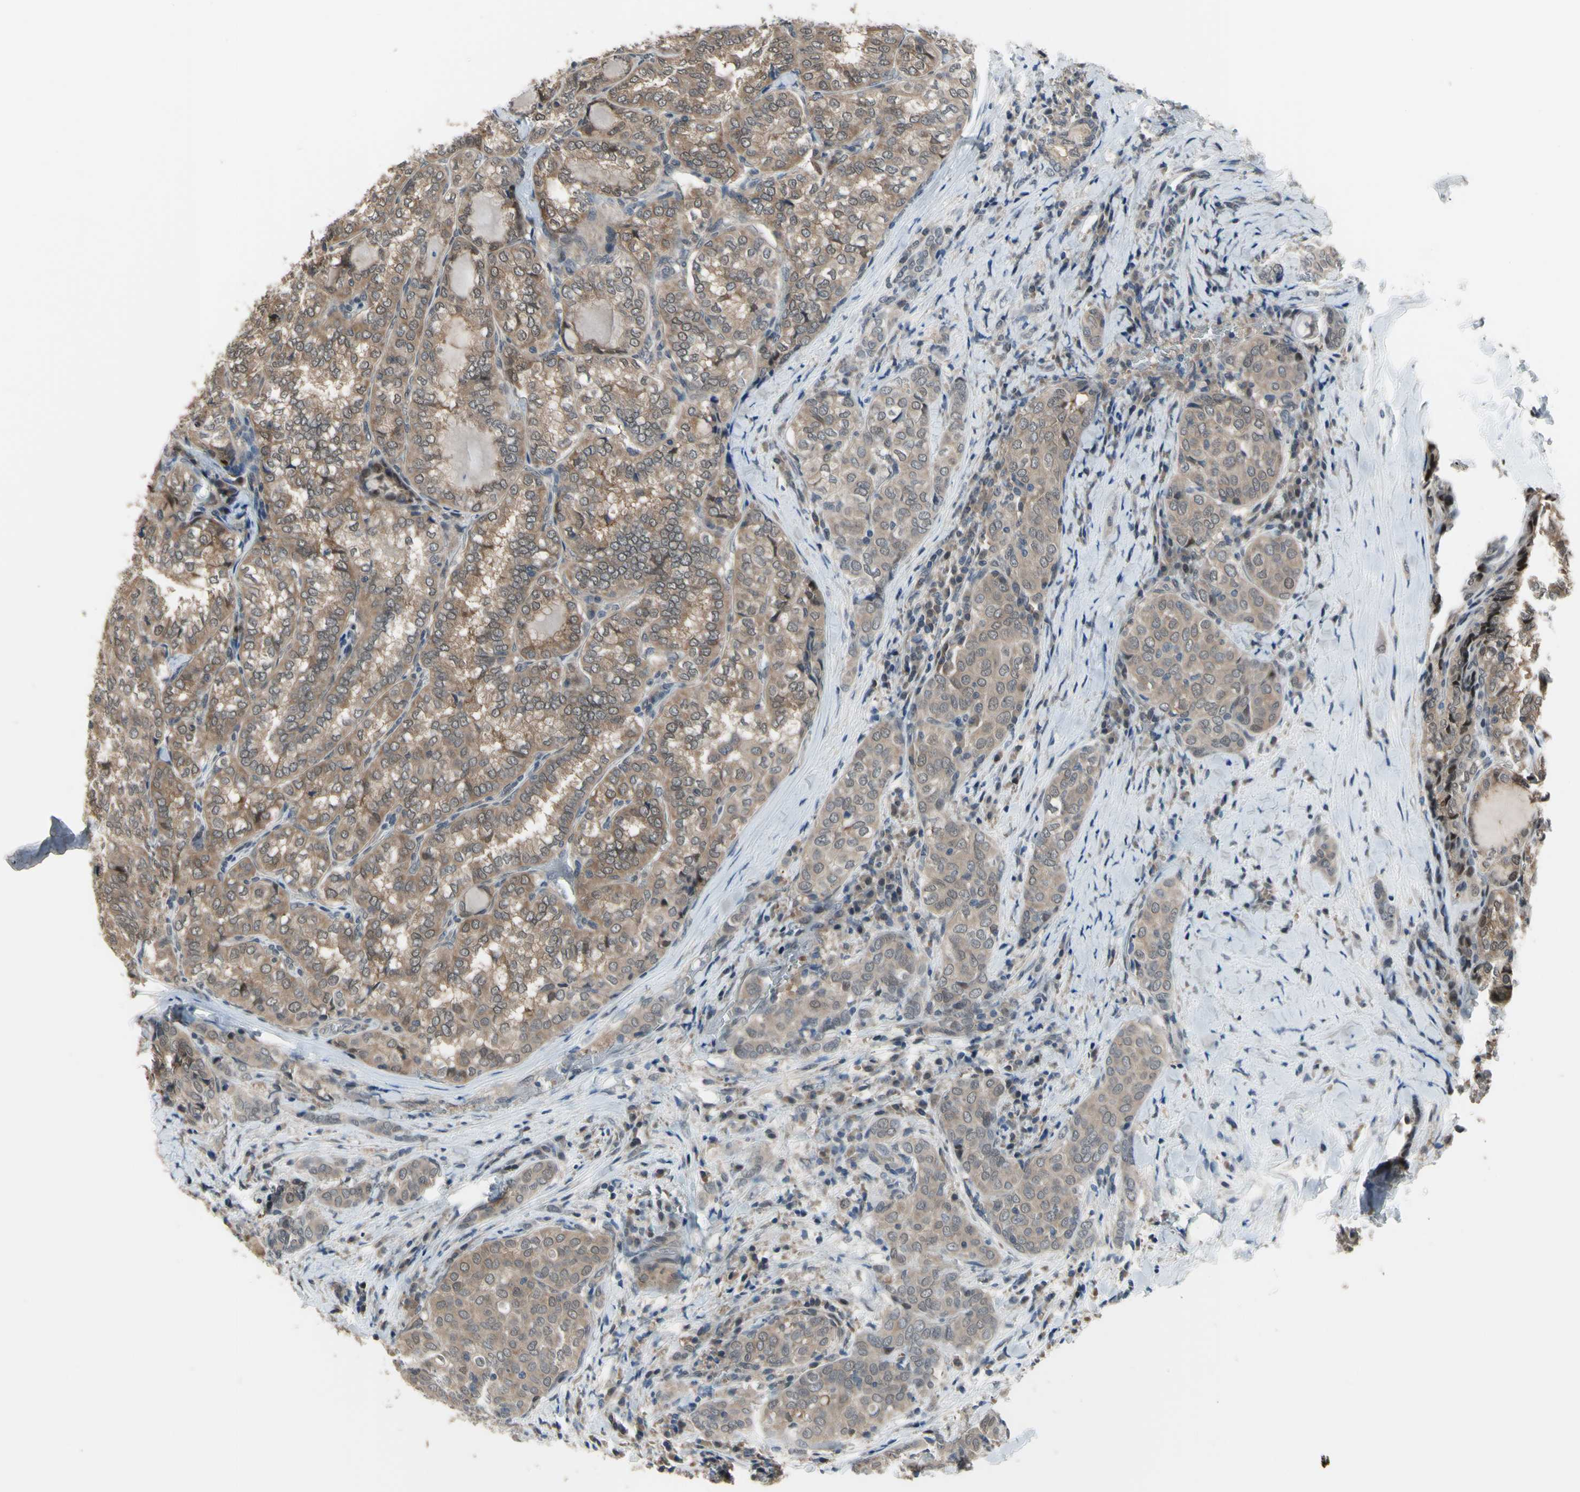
{"staining": {"intensity": "moderate", "quantity": ">75%", "location": "cytoplasmic/membranous"}, "tissue": "thyroid cancer", "cell_type": "Tumor cells", "image_type": "cancer", "snomed": [{"axis": "morphology", "description": "Normal tissue, NOS"}, {"axis": "morphology", "description": "Papillary adenocarcinoma, NOS"}, {"axis": "topography", "description": "Thyroid gland"}], "caption": "Immunohistochemistry (IHC) of thyroid cancer shows medium levels of moderate cytoplasmic/membranous positivity in approximately >75% of tumor cells.", "gene": "HSPA4", "patient": {"sex": "female", "age": 30}}